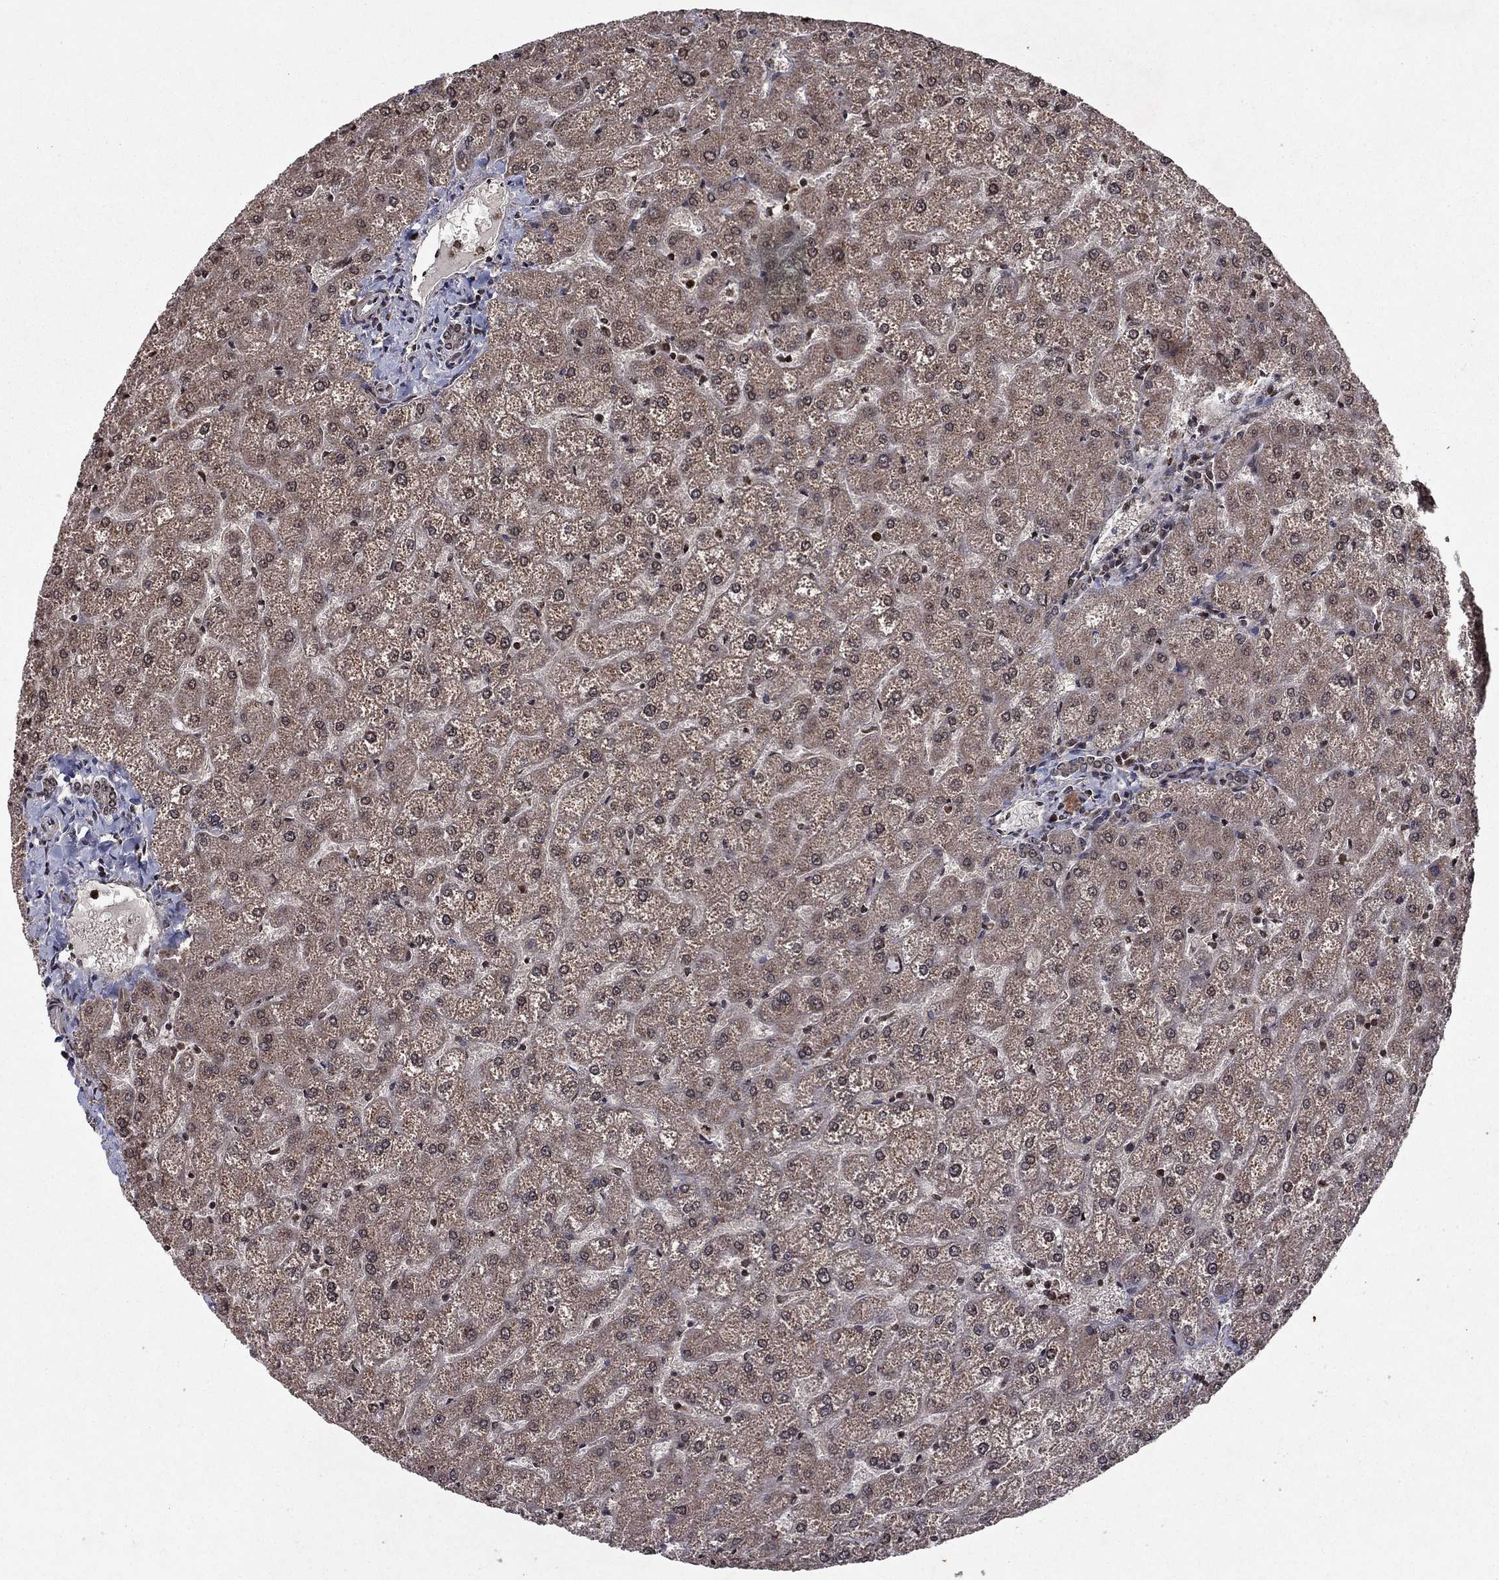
{"staining": {"intensity": "negative", "quantity": "none", "location": "none"}, "tissue": "liver", "cell_type": "Cholangiocytes", "image_type": "normal", "snomed": [{"axis": "morphology", "description": "Normal tissue, NOS"}, {"axis": "topography", "description": "Liver"}], "caption": "Histopathology image shows no protein expression in cholangiocytes of unremarkable liver. (DAB IHC, high magnification).", "gene": "SORBS1", "patient": {"sex": "female", "age": 32}}